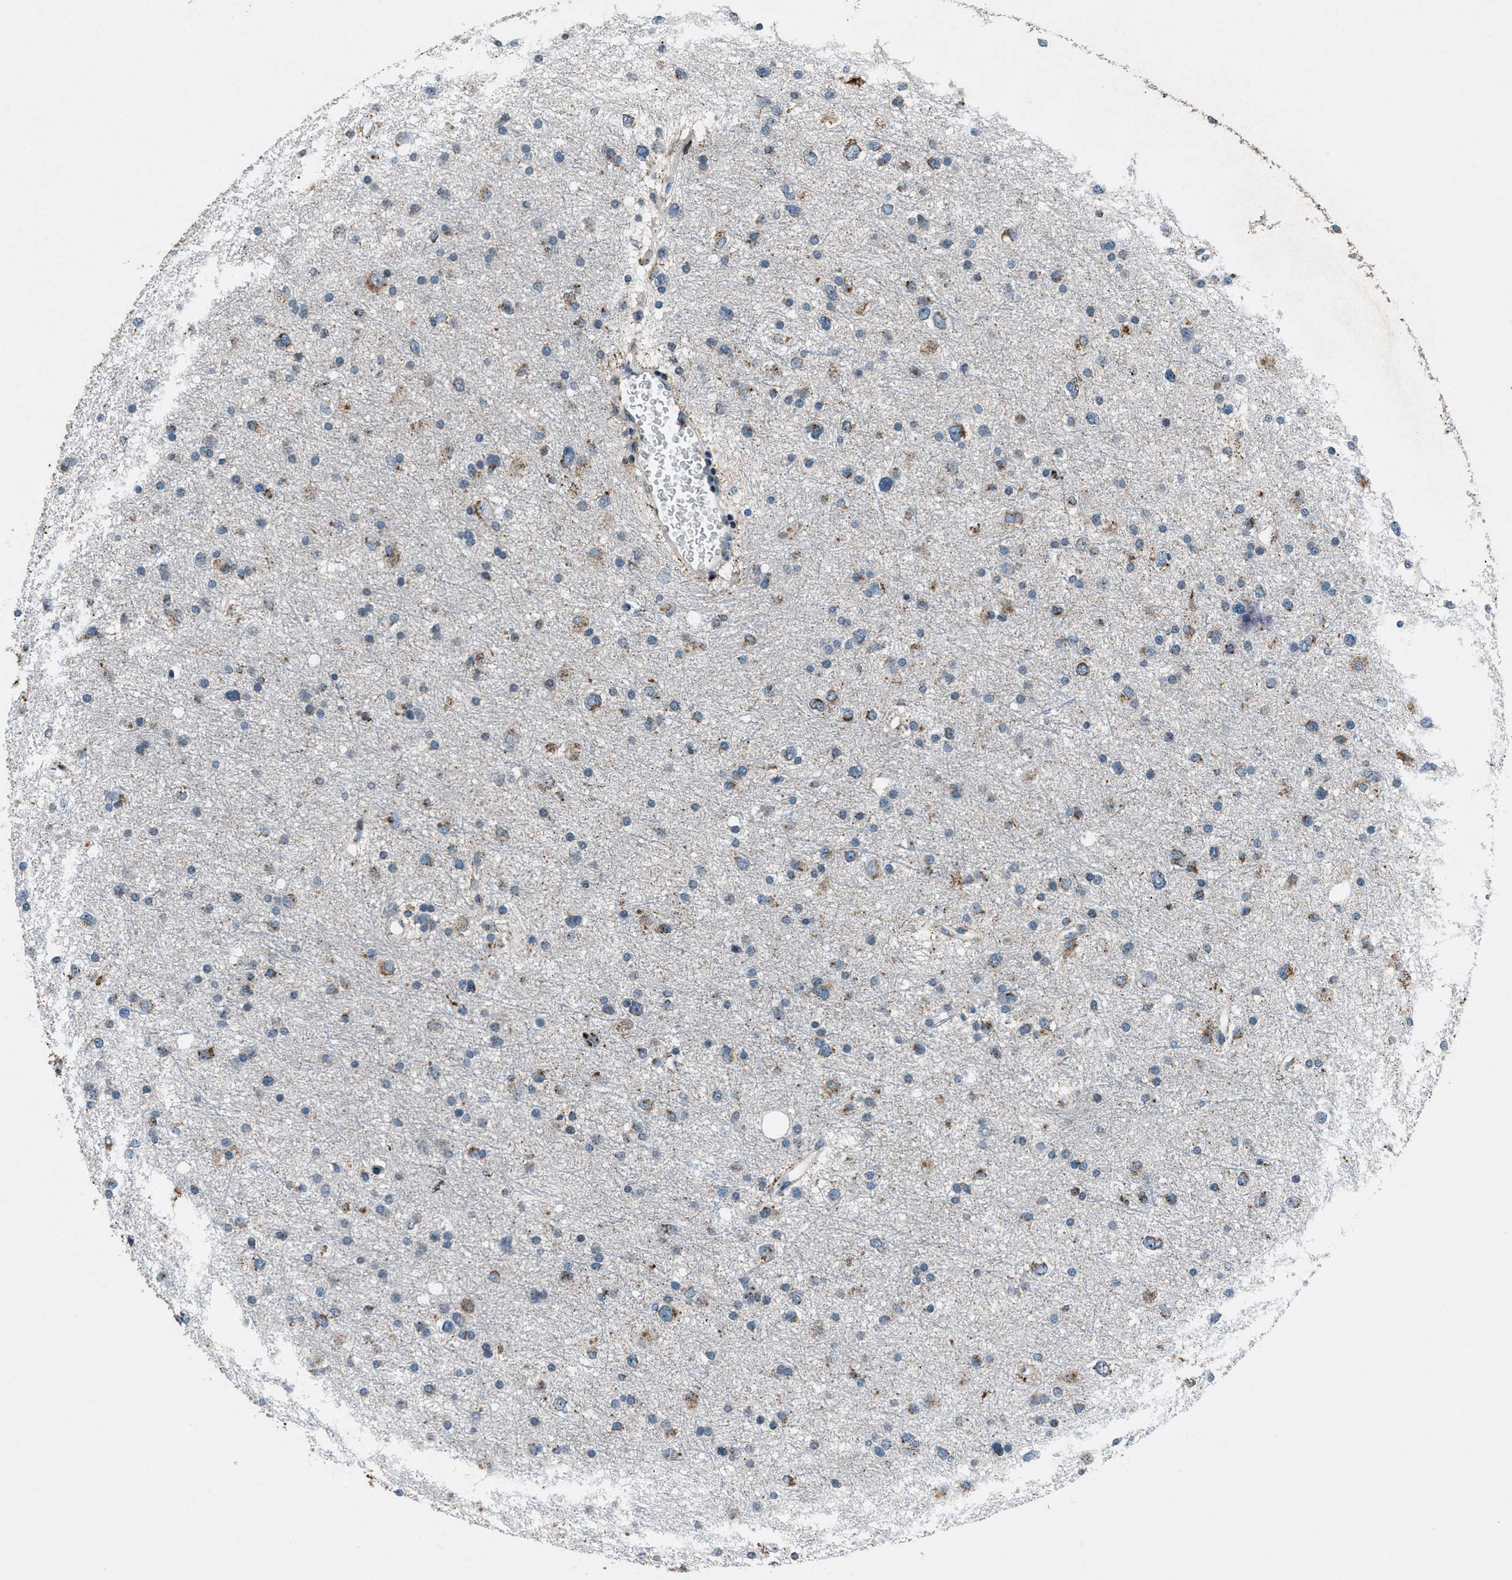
{"staining": {"intensity": "moderate", "quantity": "<25%", "location": "cytoplasmic/membranous"}, "tissue": "glioma", "cell_type": "Tumor cells", "image_type": "cancer", "snomed": [{"axis": "morphology", "description": "Glioma, malignant, Low grade"}, {"axis": "topography", "description": "Brain"}], "caption": "Glioma was stained to show a protein in brown. There is low levels of moderate cytoplasmic/membranous positivity in about <25% of tumor cells. (IHC, brightfield microscopy, high magnification).", "gene": "GPC6", "patient": {"sex": "female", "age": 37}}